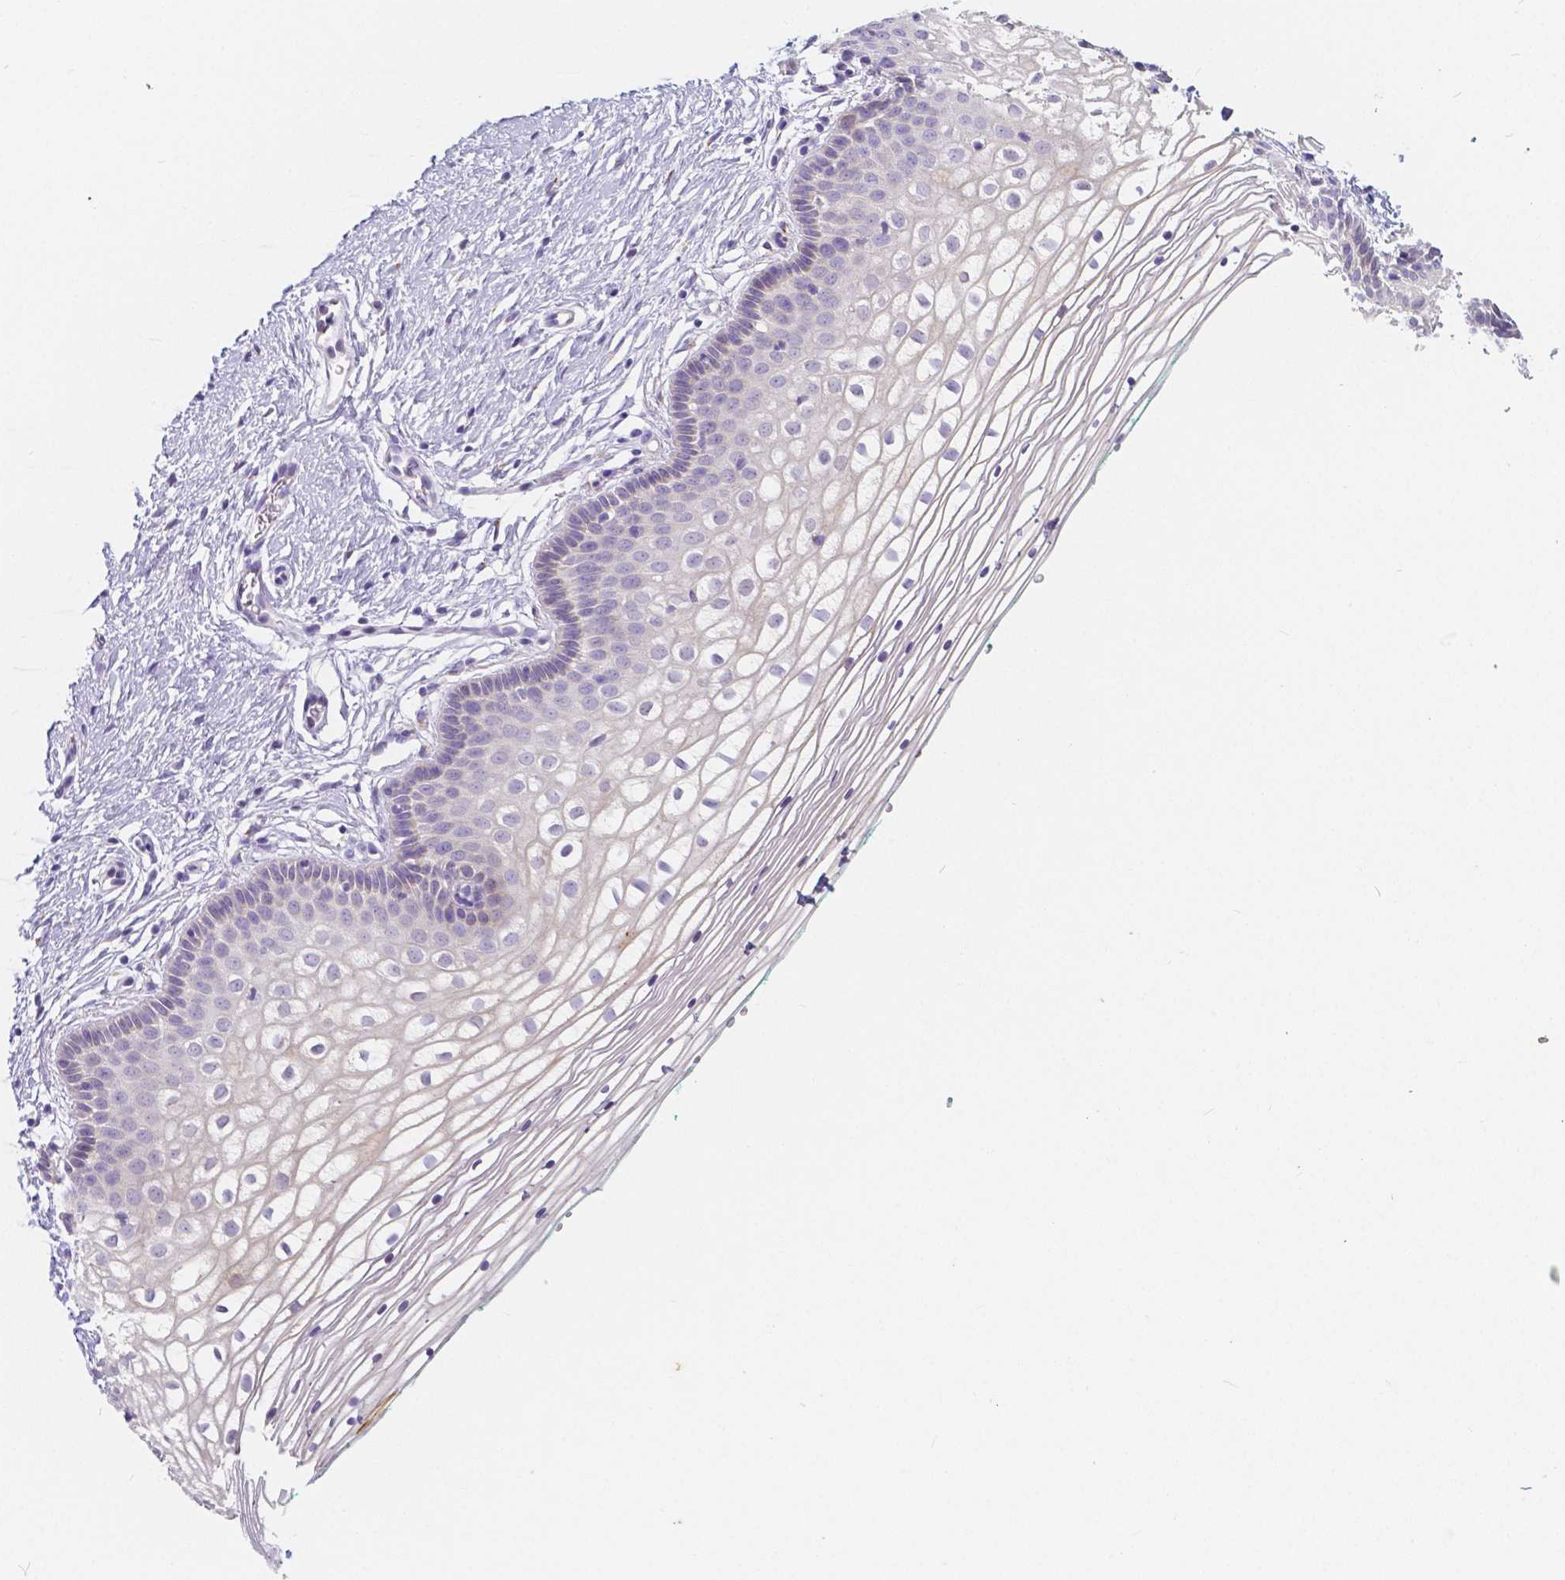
{"staining": {"intensity": "negative", "quantity": "none", "location": "none"}, "tissue": "vagina", "cell_type": "Squamous epithelial cells", "image_type": "normal", "snomed": [{"axis": "morphology", "description": "Normal tissue, NOS"}, {"axis": "topography", "description": "Vagina"}], "caption": "High power microscopy image of an immunohistochemistry micrograph of unremarkable vagina, revealing no significant staining in squamous epithelial cells. (DAB immunohistochemistry (IHC) visualized using brightfield microscopy, high magnification).", "gene": "RNF186", "patient": {"sex": "female", "age": 36}}